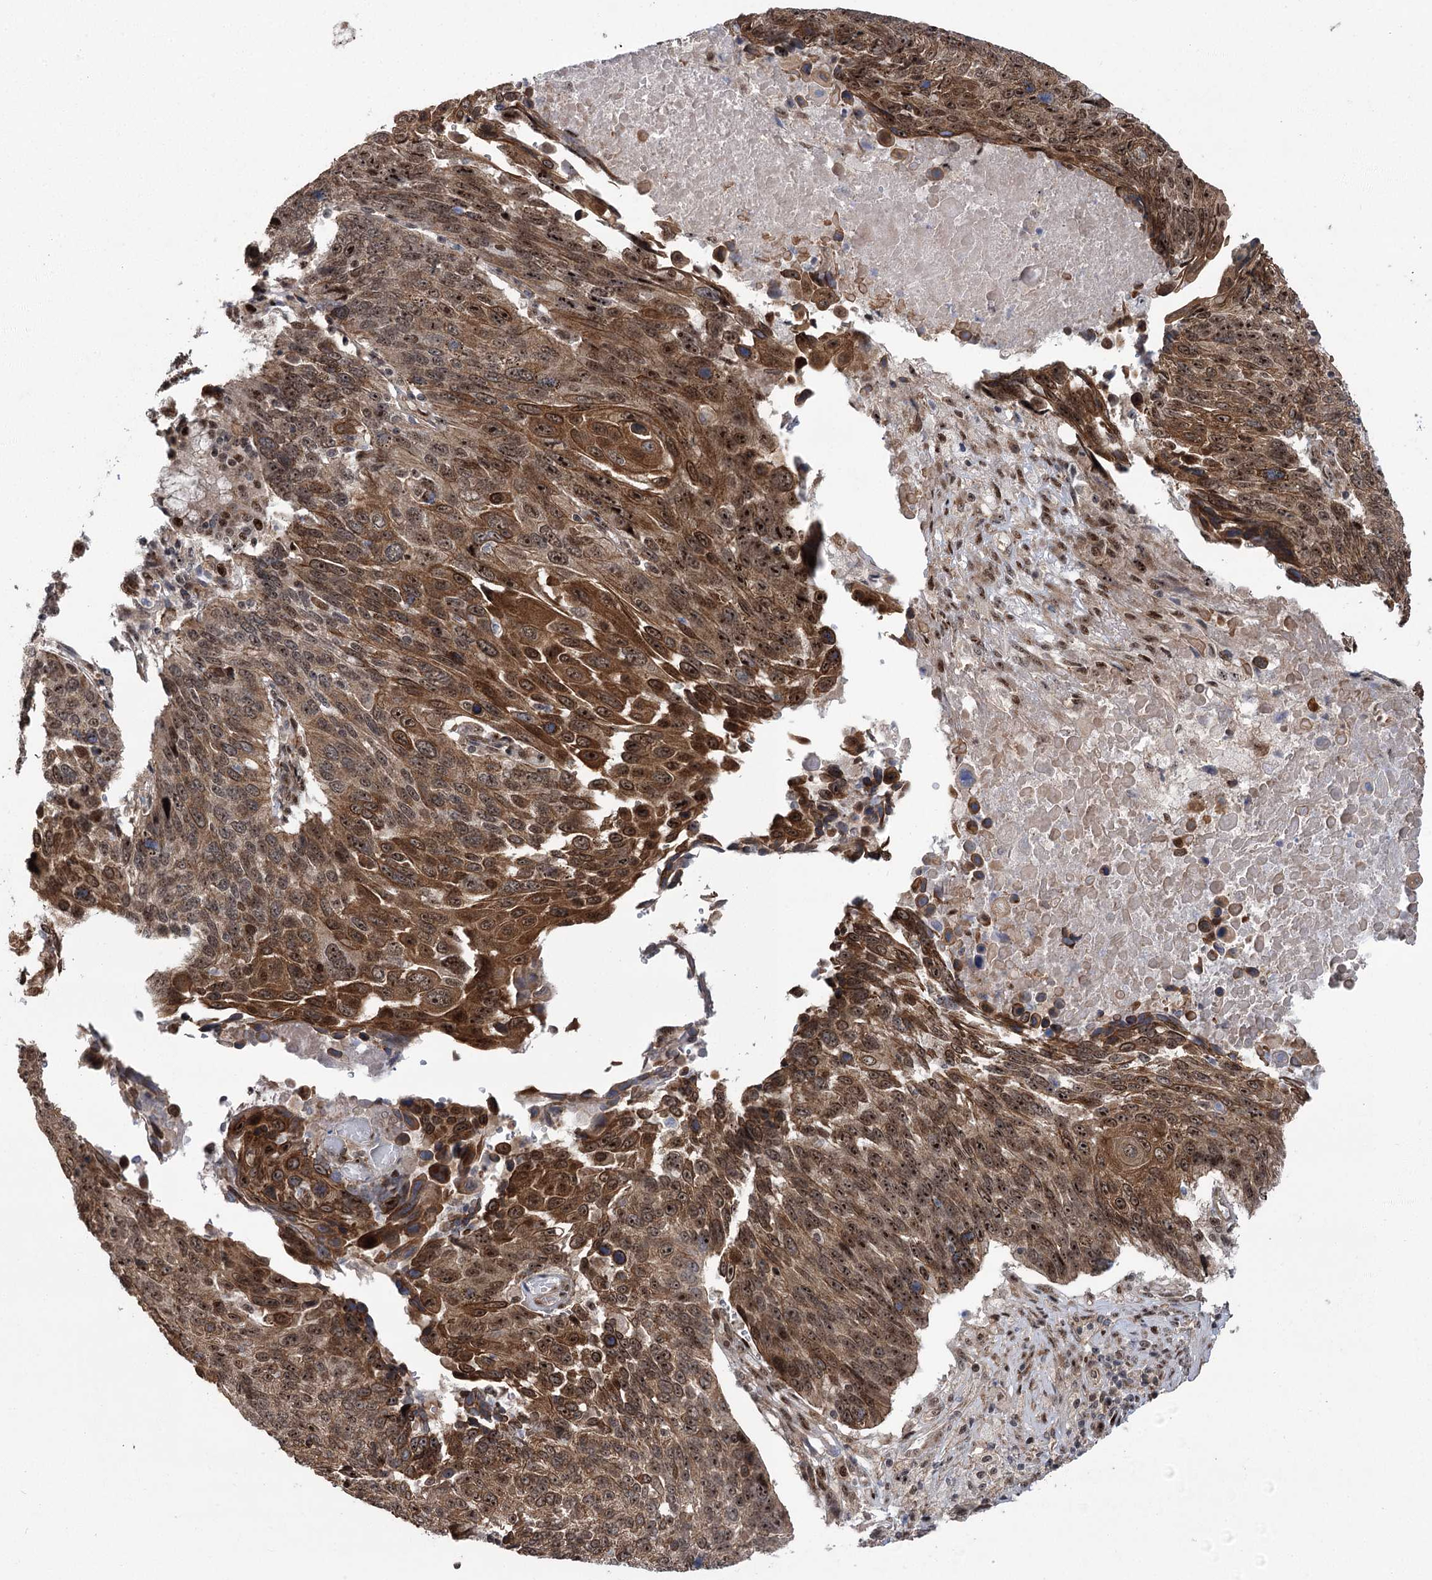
{"staining": {"intensity": "strong", "quantity": ">75%", "location": "cytoplasmic/membranous,nuclear"}, "tissue": "lung cancer", "cell_type": "Tumor cells", "image_type": "cancer", "snomed": [{"axis": "morphology", "description": "Squamous cell carcinoma, NOS"}, {"axis": "topography", "description": "Lung"}], "caption": "Lung squamous cell carcinoma tissue shows strong cytoplasmic/membranous and nuclear positivity in approximately >75% of tumor cells, visualized by immunohistochemistry. (DAB (3,3'-diaminobenzidine) IHC, brown staining for protein, blue staining for nuclei).", "gene": "PARM1", "patient": {"sex": "male", "age": 66}}